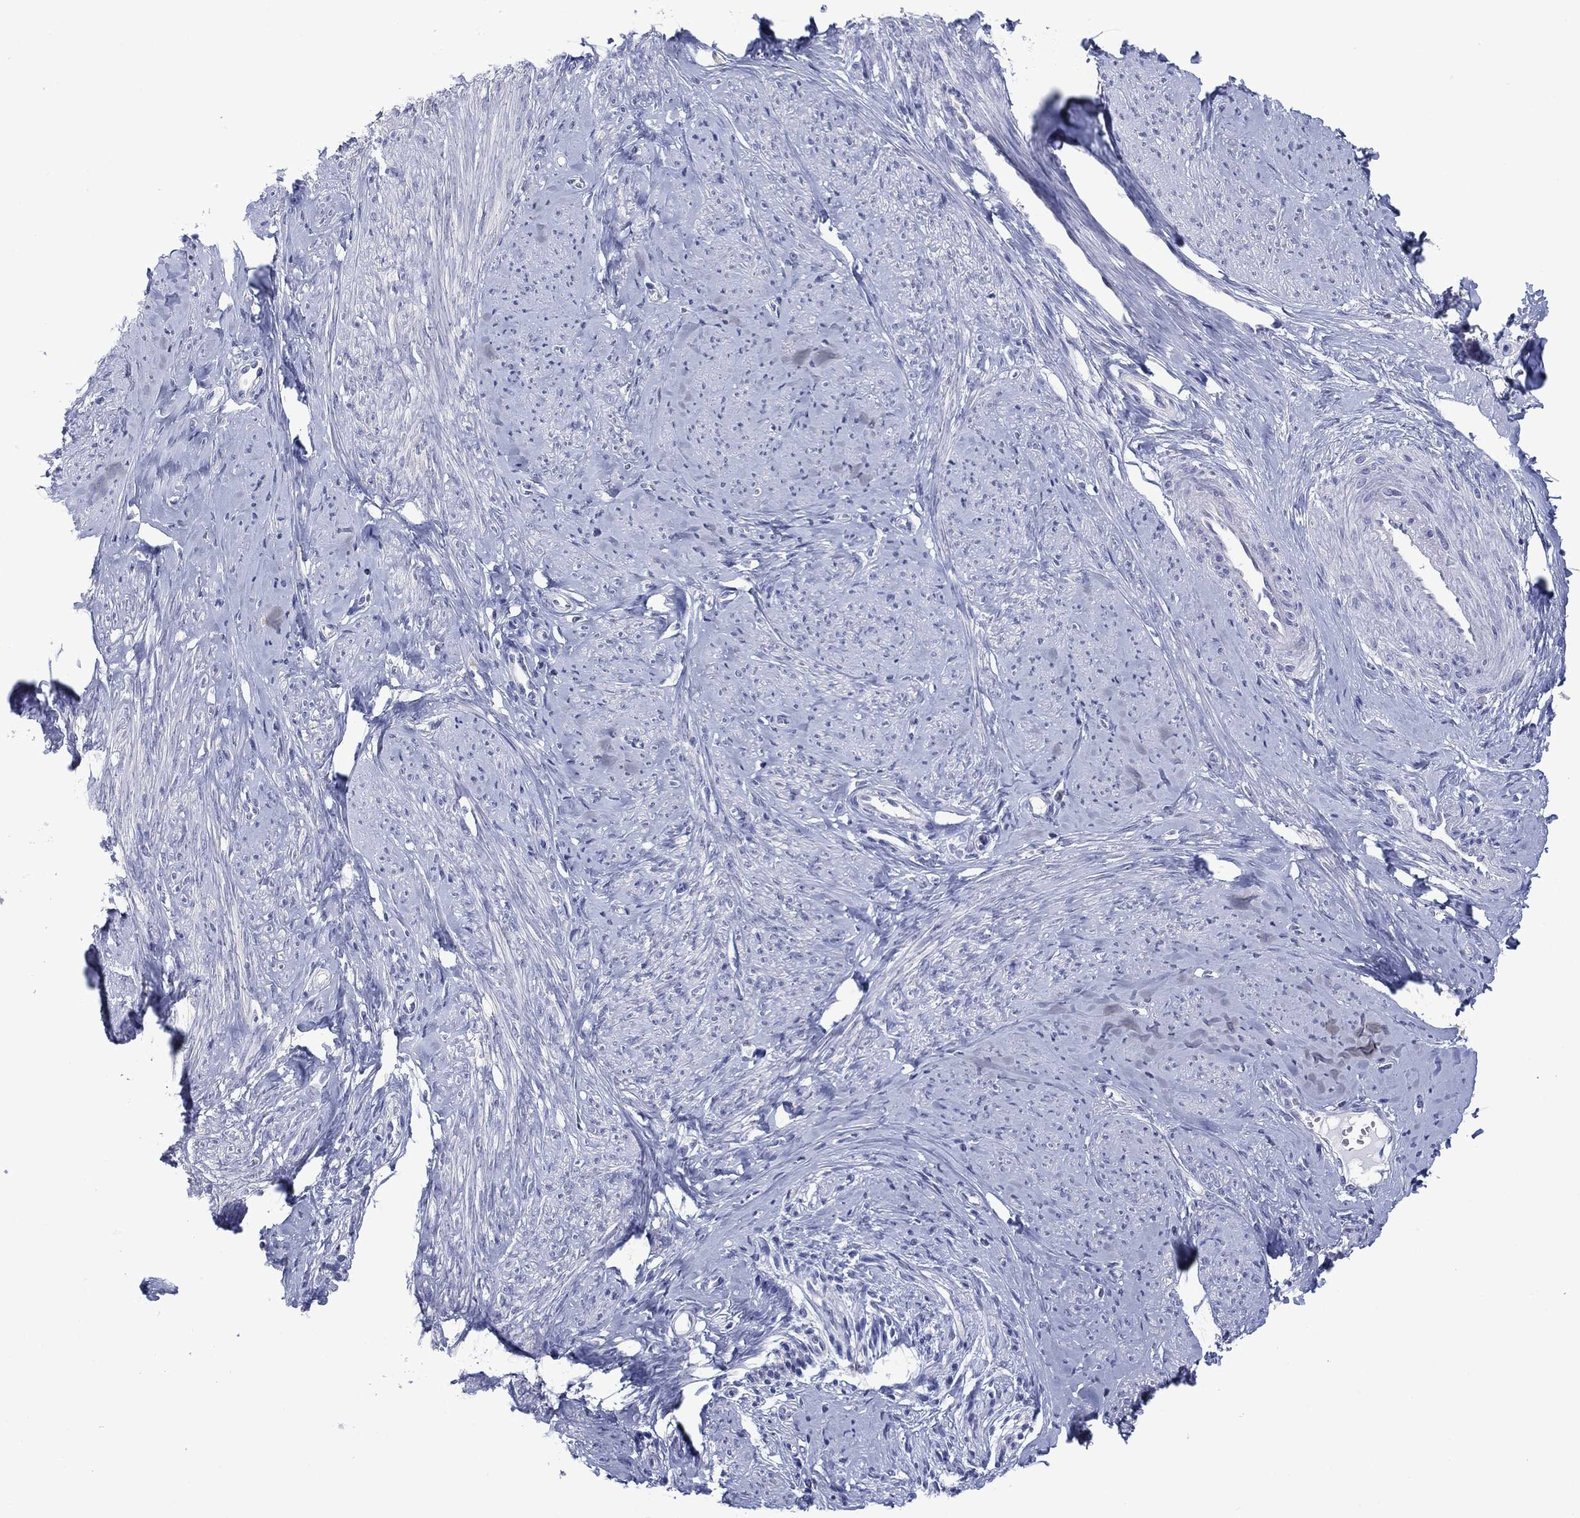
{"staining": {"intensity": "negative", "quantity": "none", "location": "none"}, "tissue": "smooth muscle", "cell_type": "Smooth muscle cells", "image_type": "normal", "snomed": [{"axis": "morphology", "description": "Normal tissue, NOS"}, {"axis": "topography", "description": "Smooth muscle"}], "caption": "DAB immunohistochemical staining of benign human smooth muscle reveals no significant expression in smooth muscle cells. Brightfield microscopy of immunohistochemistry stained with DAB (brown) and hematoxylin (blue), captured at high magnification.", "gene": "FER1L6", "patient": {"sex": "female", "age": 48}}